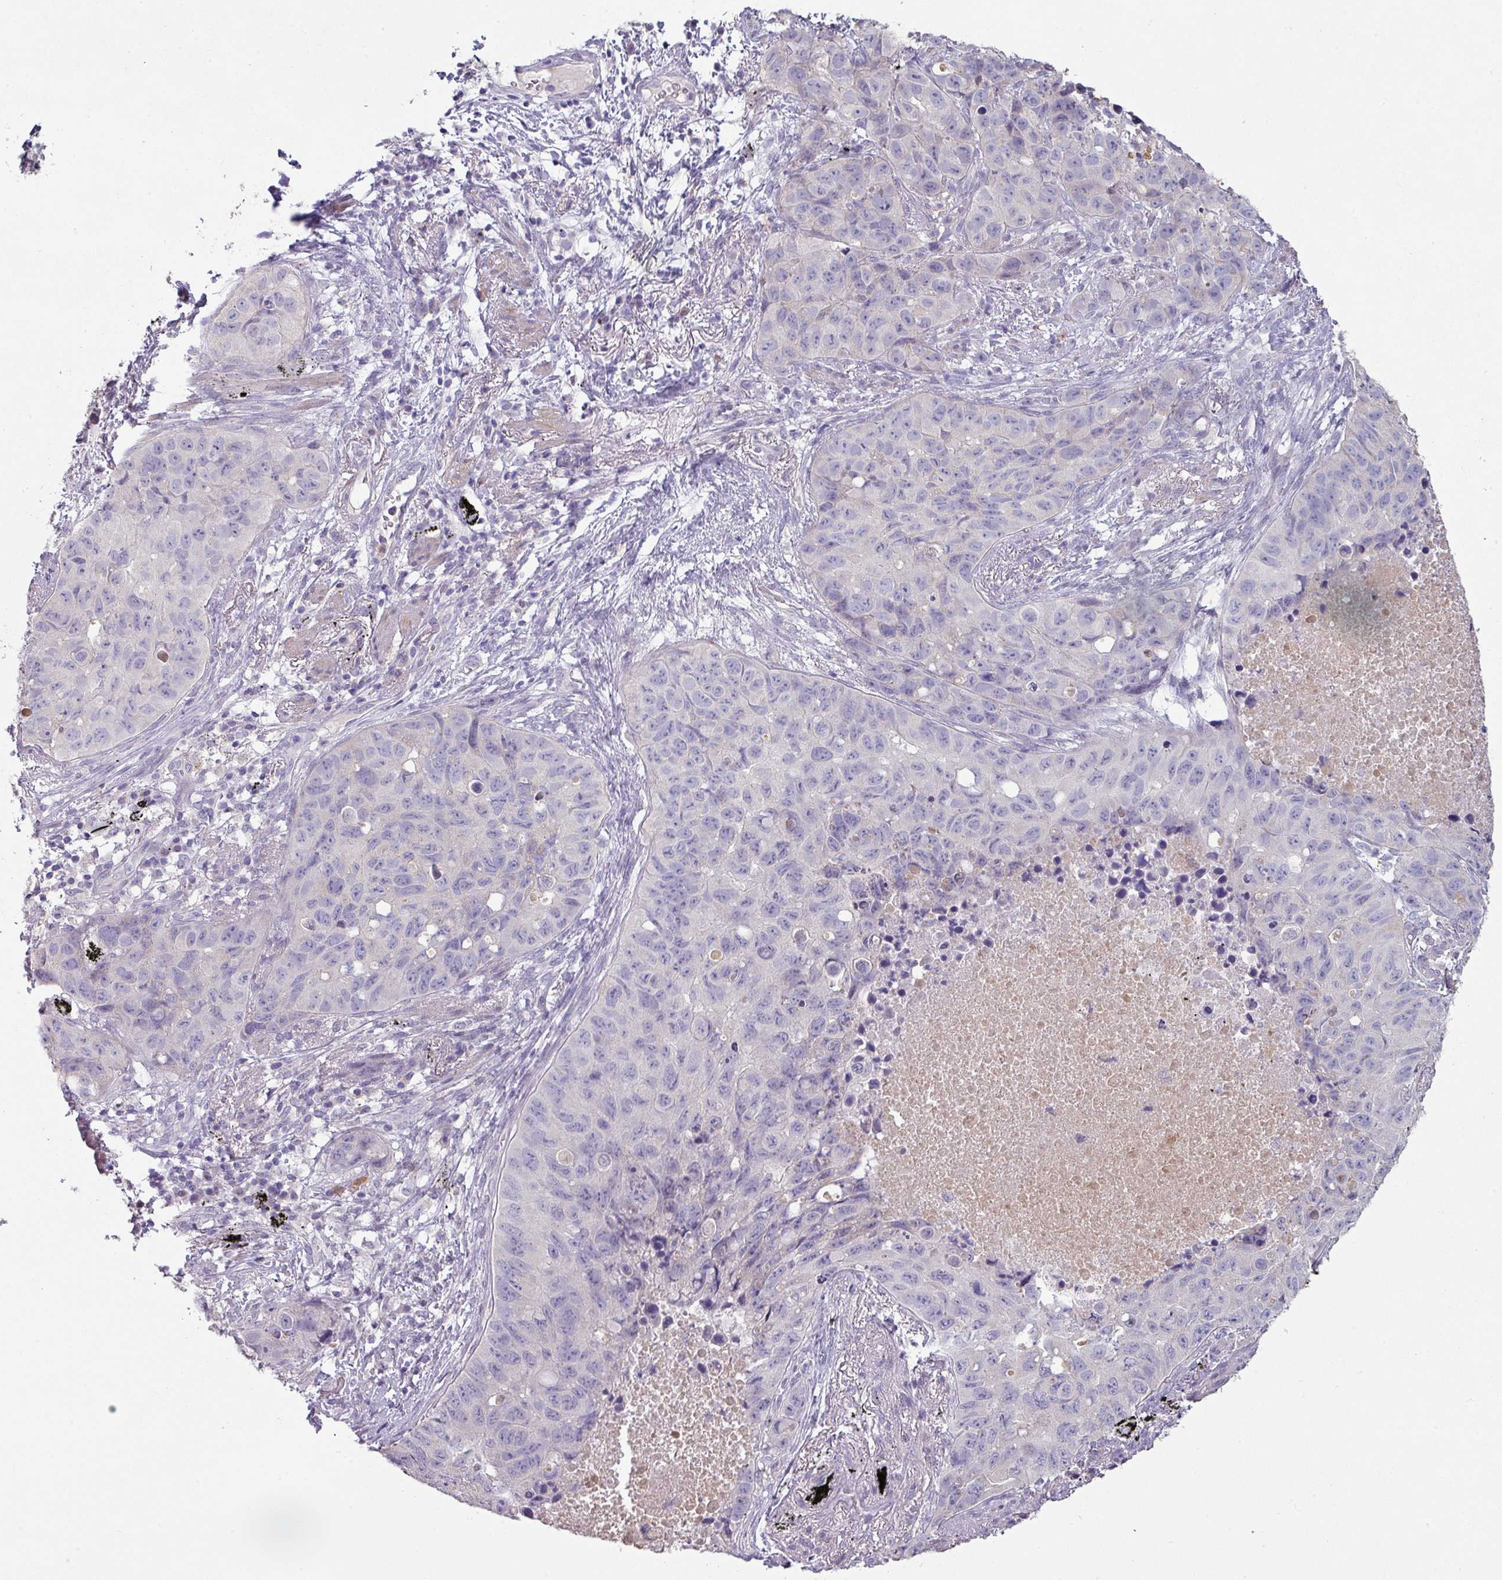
{"staining": {"intensity": "negative", "quantity": "none", "location": "none"}, "tissue": "lung cancer", "cell_type": "Tumor cells", "image_type": "cancer", "snomed": [{"axis": "morphology", "description": "Squamous cell carcinoma, NOS"}, {"axis": "topography", "description": "Lung"}], "caption": "A high-resolution micrograph shows immunohistochemistry staining of lung cancer (squamous cell carcinoma), which demonstrates no significant staining in tumor cells.", "gene": "MAGEC3", "patient": {"sex": "male", "age": 60}}